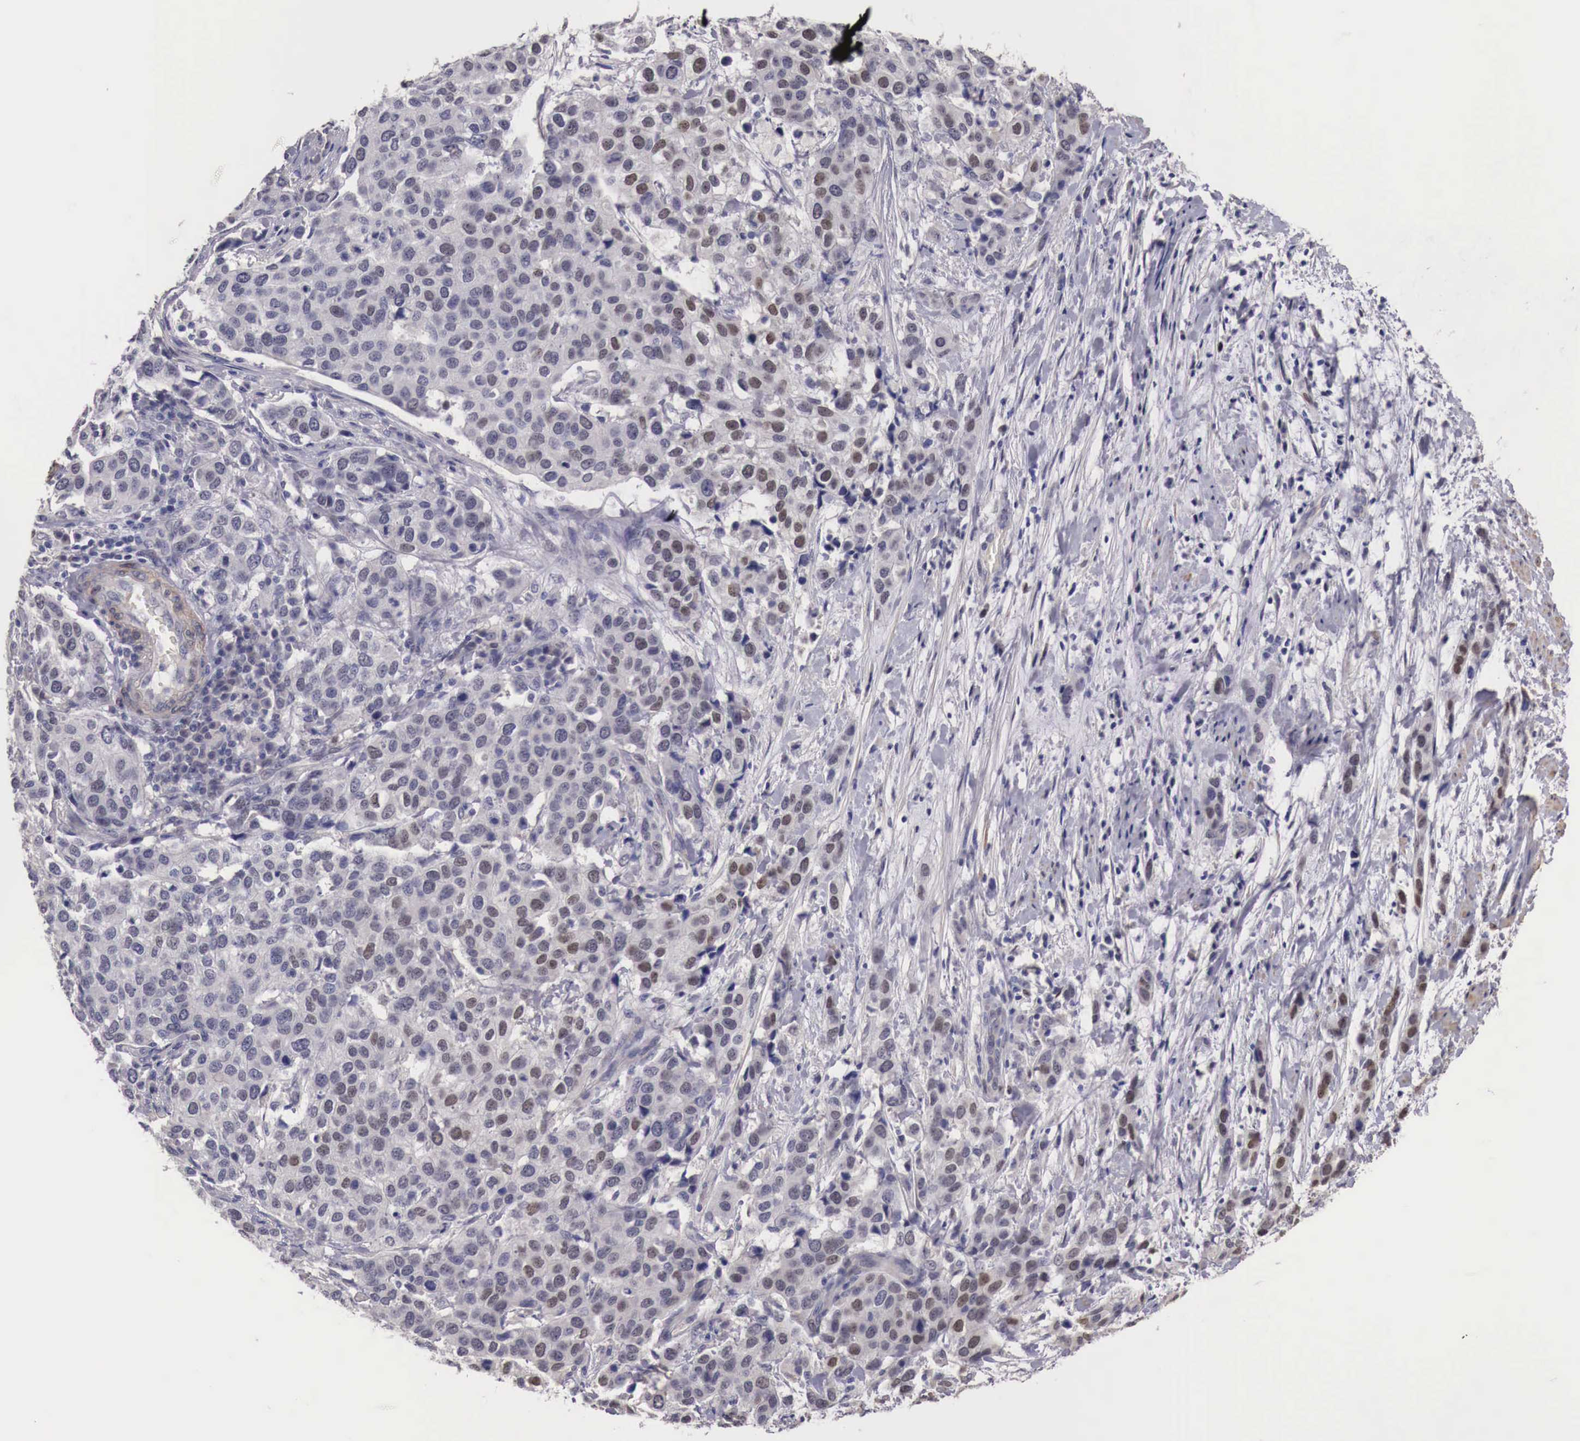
{"staining": {"intensity": "weak", "quantity": "25%-75%", "location": "nuclear"}, "tissue": "cervical cancer", "cell_type": "Tumor cells", "image_type": "cancer", "snomed": [{"axis": "morphology", "description": "Squamous cell carcinoma, NOS"}, {"axis": "topography", "description": "Cervix"}], "caption": "The immunohistochemical stain highlights weak nuclear staining in tumor cells of squamous cell carcinoma (cervical) tissue.", "gene": "ENOX2", "patient": {"sex": "female", "age": 54}}